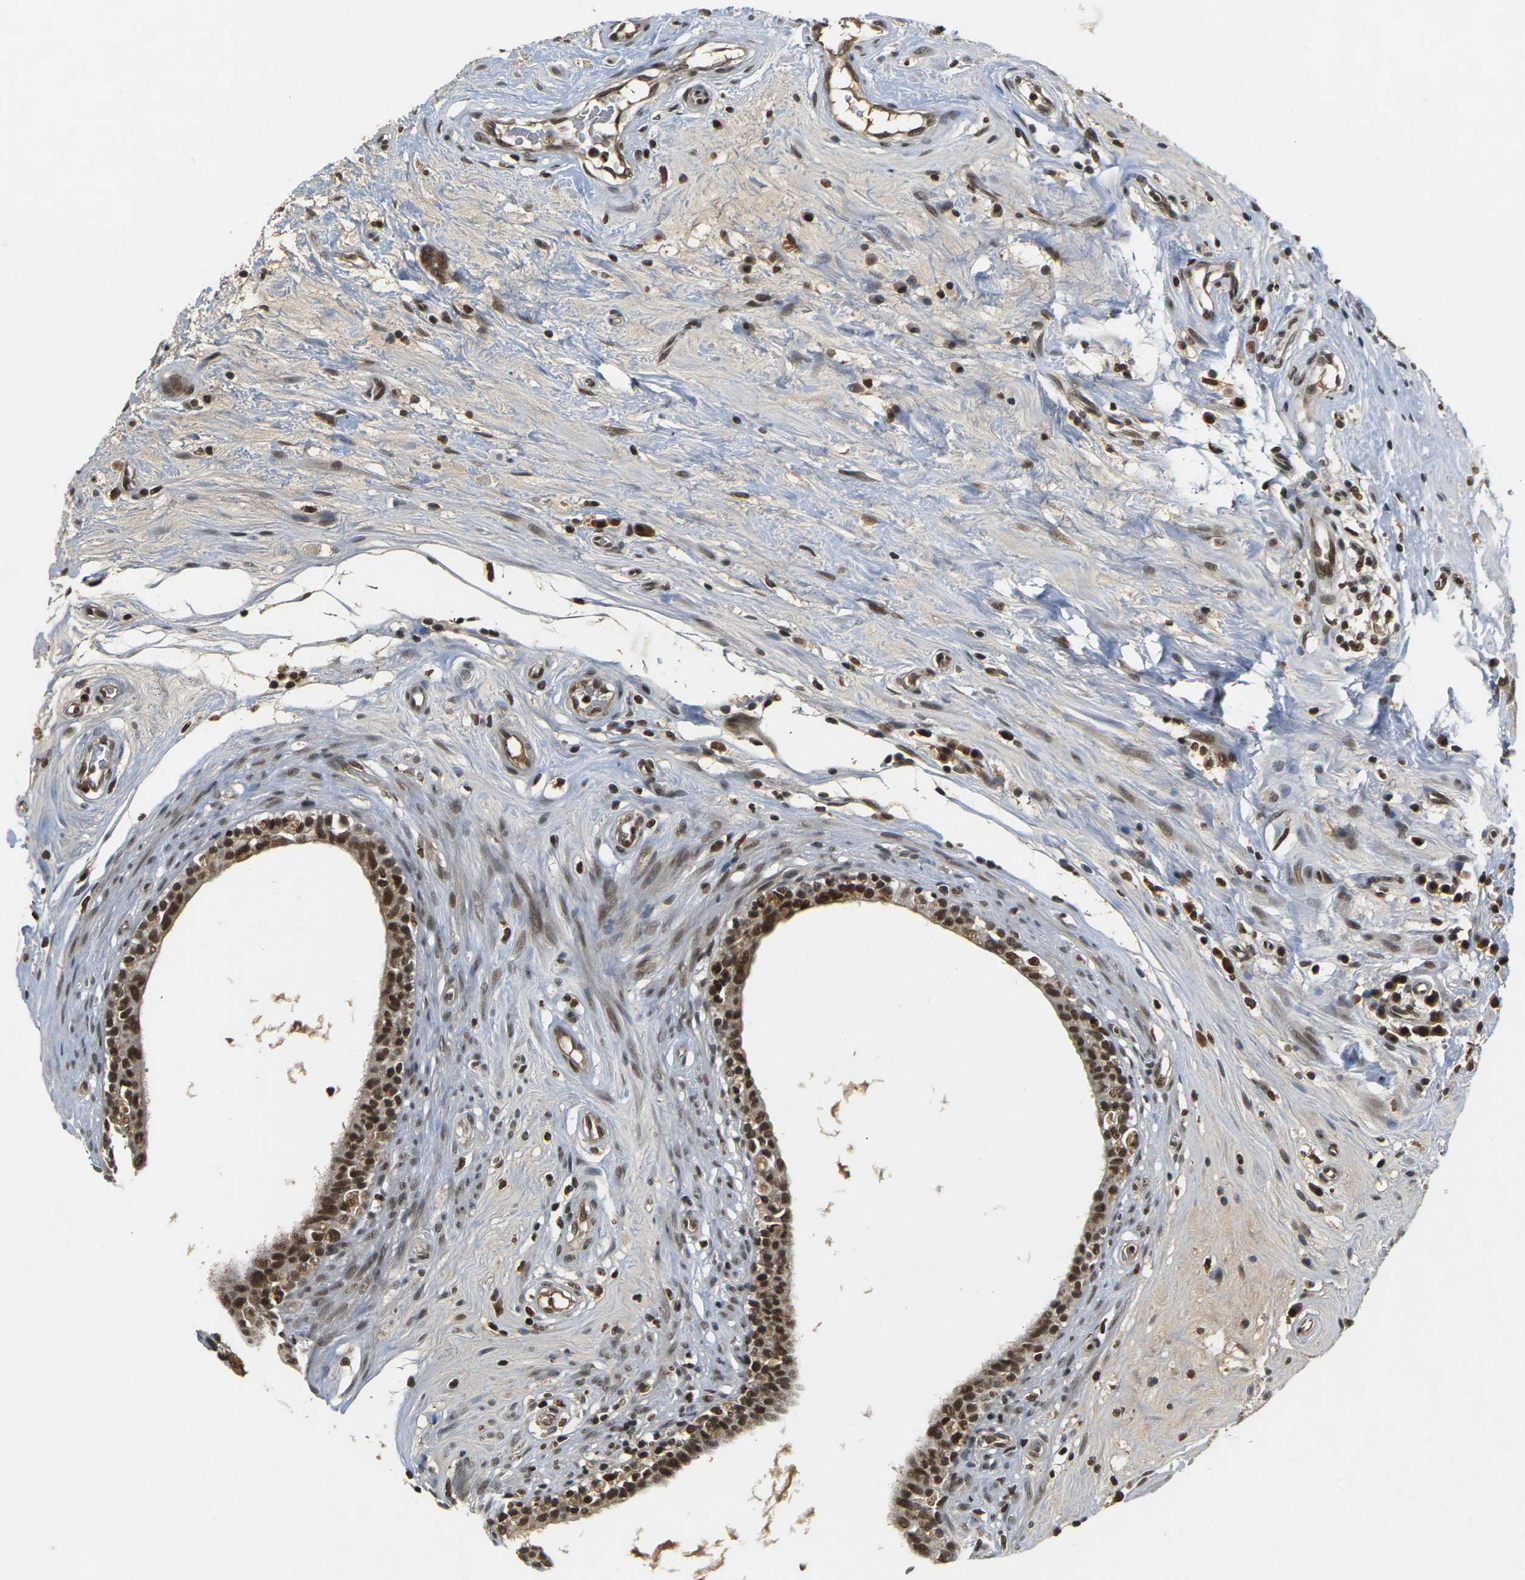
{"staining": {"intensity": "strong", "quantity": ">75%", "location": "nuclear"}, "tissue": "epididymis", "cell_type": "Glandular cells", "image_type": "normal", "snomed": [{"axis": "morphology", "description": "Normal tissue, NOS"}, {"axis": "morphology", "description": "Inflammation, NOS"}, {"axis": "topography", "description": "Epididymis"}], "caption": "Benign epididymis displays strong nuclear positivity in about >75% of glandular cells, visualized by immunohistochemistry. The staining was performed using DAB (3,3'-diaminobenzidine) to visualize the protein expression in brown, while the nuclei were stained in blue with hematoxylin (Magnification: 20x).", "gene": "NELFA", "patient": {"sex": "male", "age": 84}}